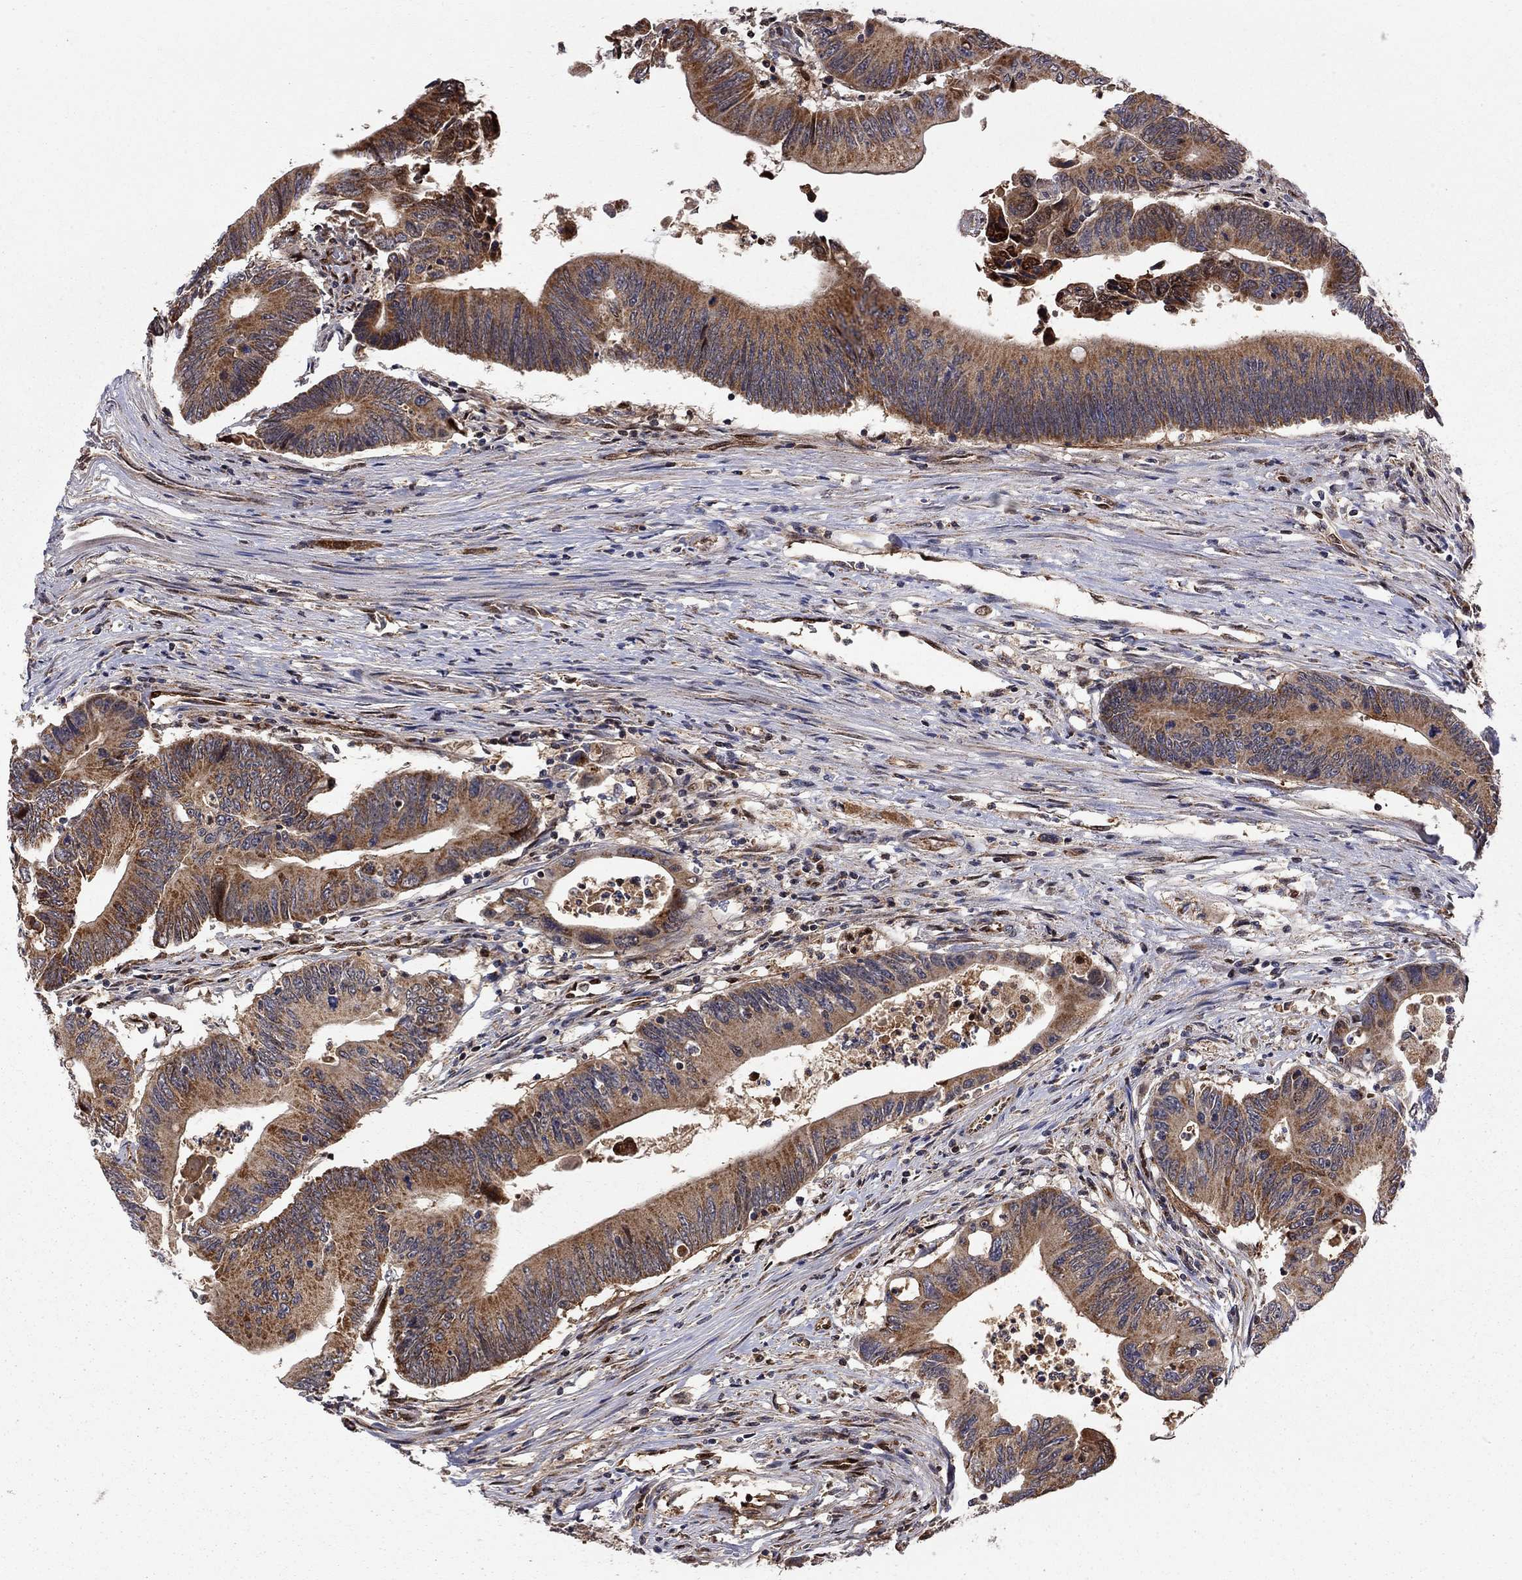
{"staining": {"intensity": "moderate", "quantity": ">75%", "location": "cytoplasmic/membranous"}, "tissue": "colorectal cancer", "cell_type": "Tumor cells", "image_type": "cancer", "snomed": [{"axis": "morphology", "description": "Adenocarcinoma, NOS"}, {"axis": "topography", "description": "Colon"}], "caption": "High-magnification brightfield microscopy of colorectal adenocarcinoma stained with DAB (3,3'-diaminobenzidine) (brown) and counterstained with hematoxylin (blue). tumor cells exhibit moderate cytoplasmic/membranous positivity is identified in approximately>75% of cells.", "gene": "ELOB", "patient": {"sex": "female", "age": 90}}